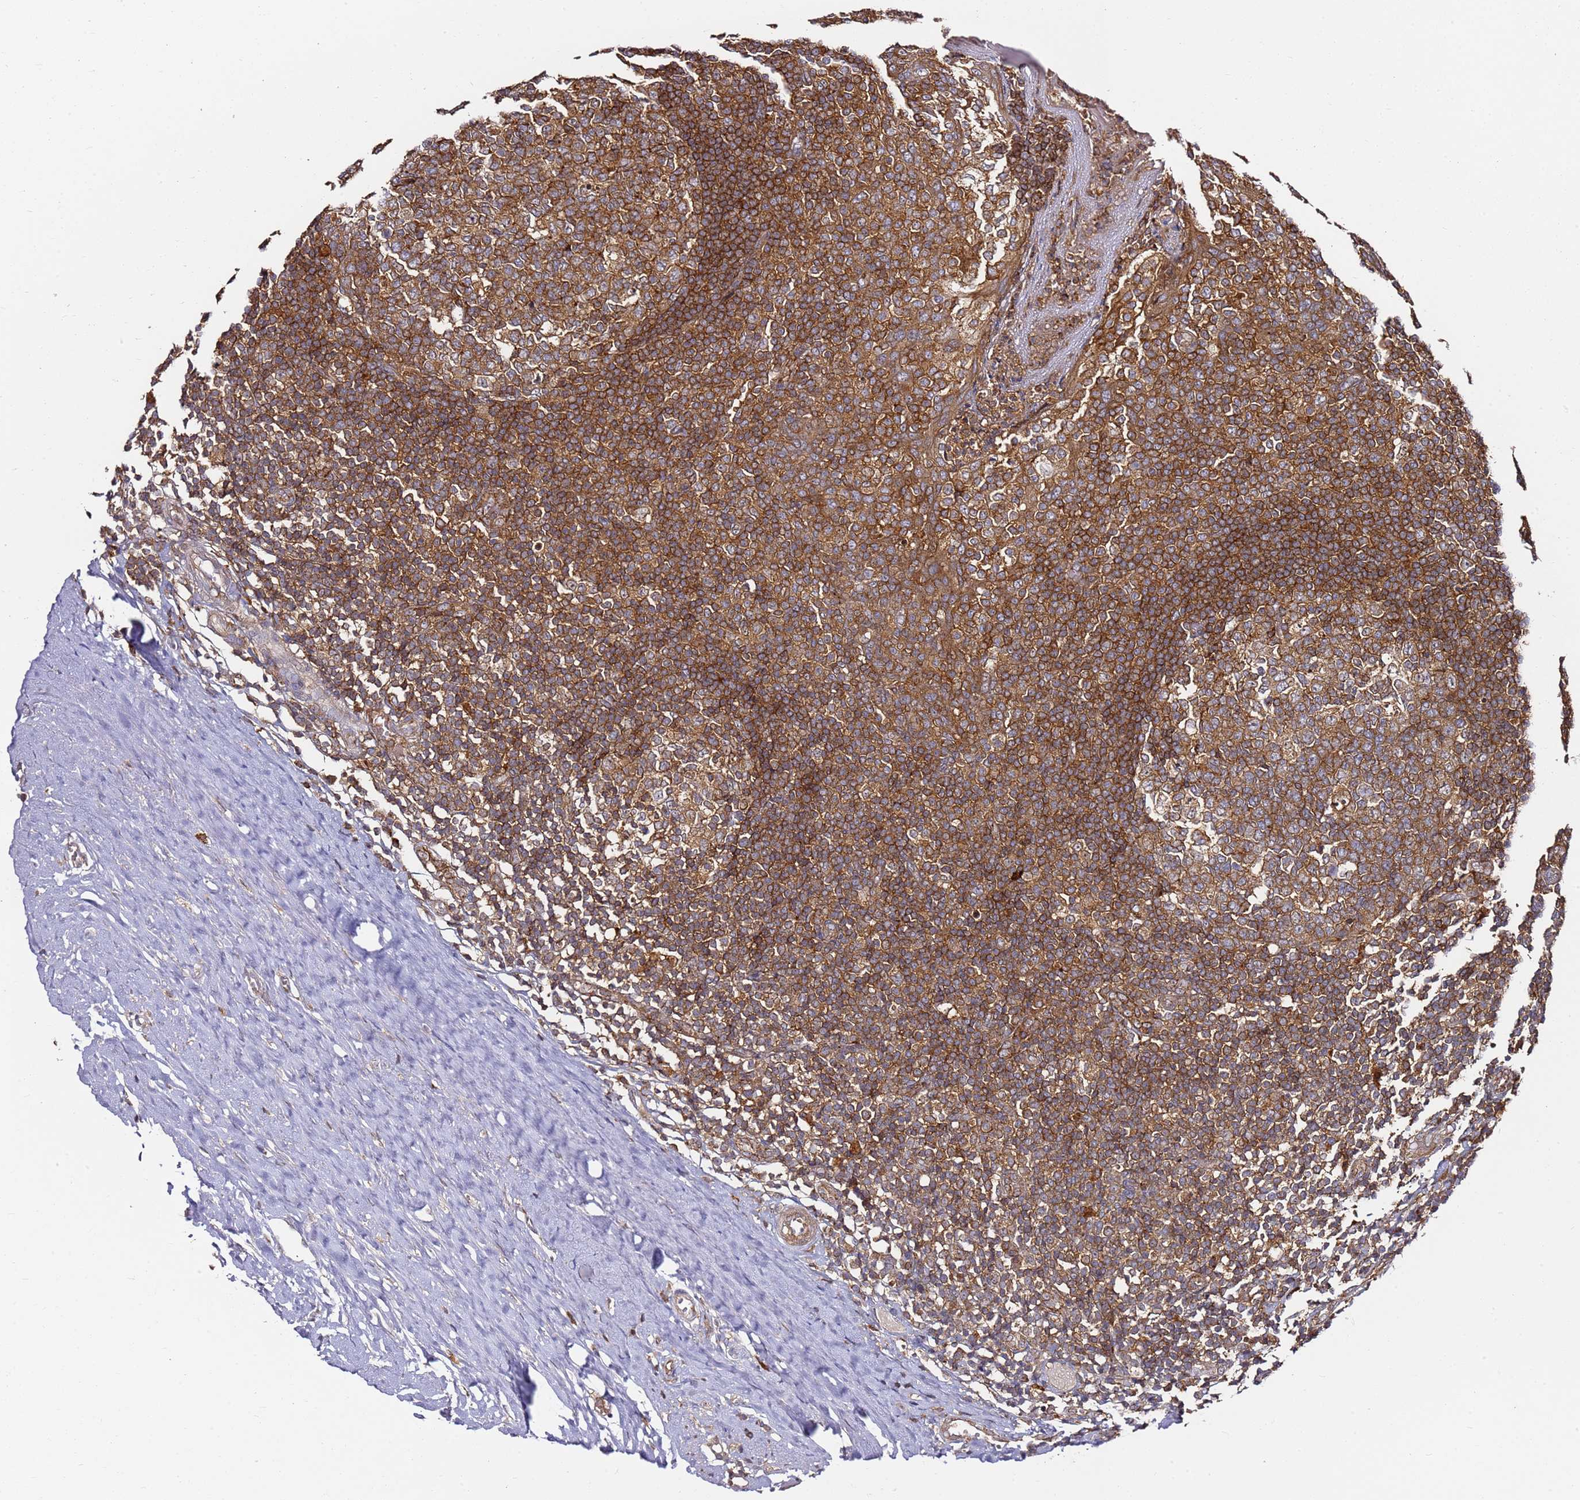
{"staining": {"intensity": "moderate", "quantity": ">75%", "location": "cytoplasmic/membranous"}, "tissue": "tonsil", "cell_type": "Germinal center cells", "image_type": "normal", "snomed": [{"axis": "morphology", "description": "Normal tissue, NOS"}, {"axis": "topography", "description": "Tonsil"}], "caption": "High-magnification brightfield microscopy of unremarkable tonsil stained with DAB (brown) and counterstained with hematoxylin (blue). germinal center cells exhibit moderate cytoplasmic/membranous staining is seen in about>75% of cells.", "gene": "PRMT7", "patient": {"sex": "female", "age": 19}}